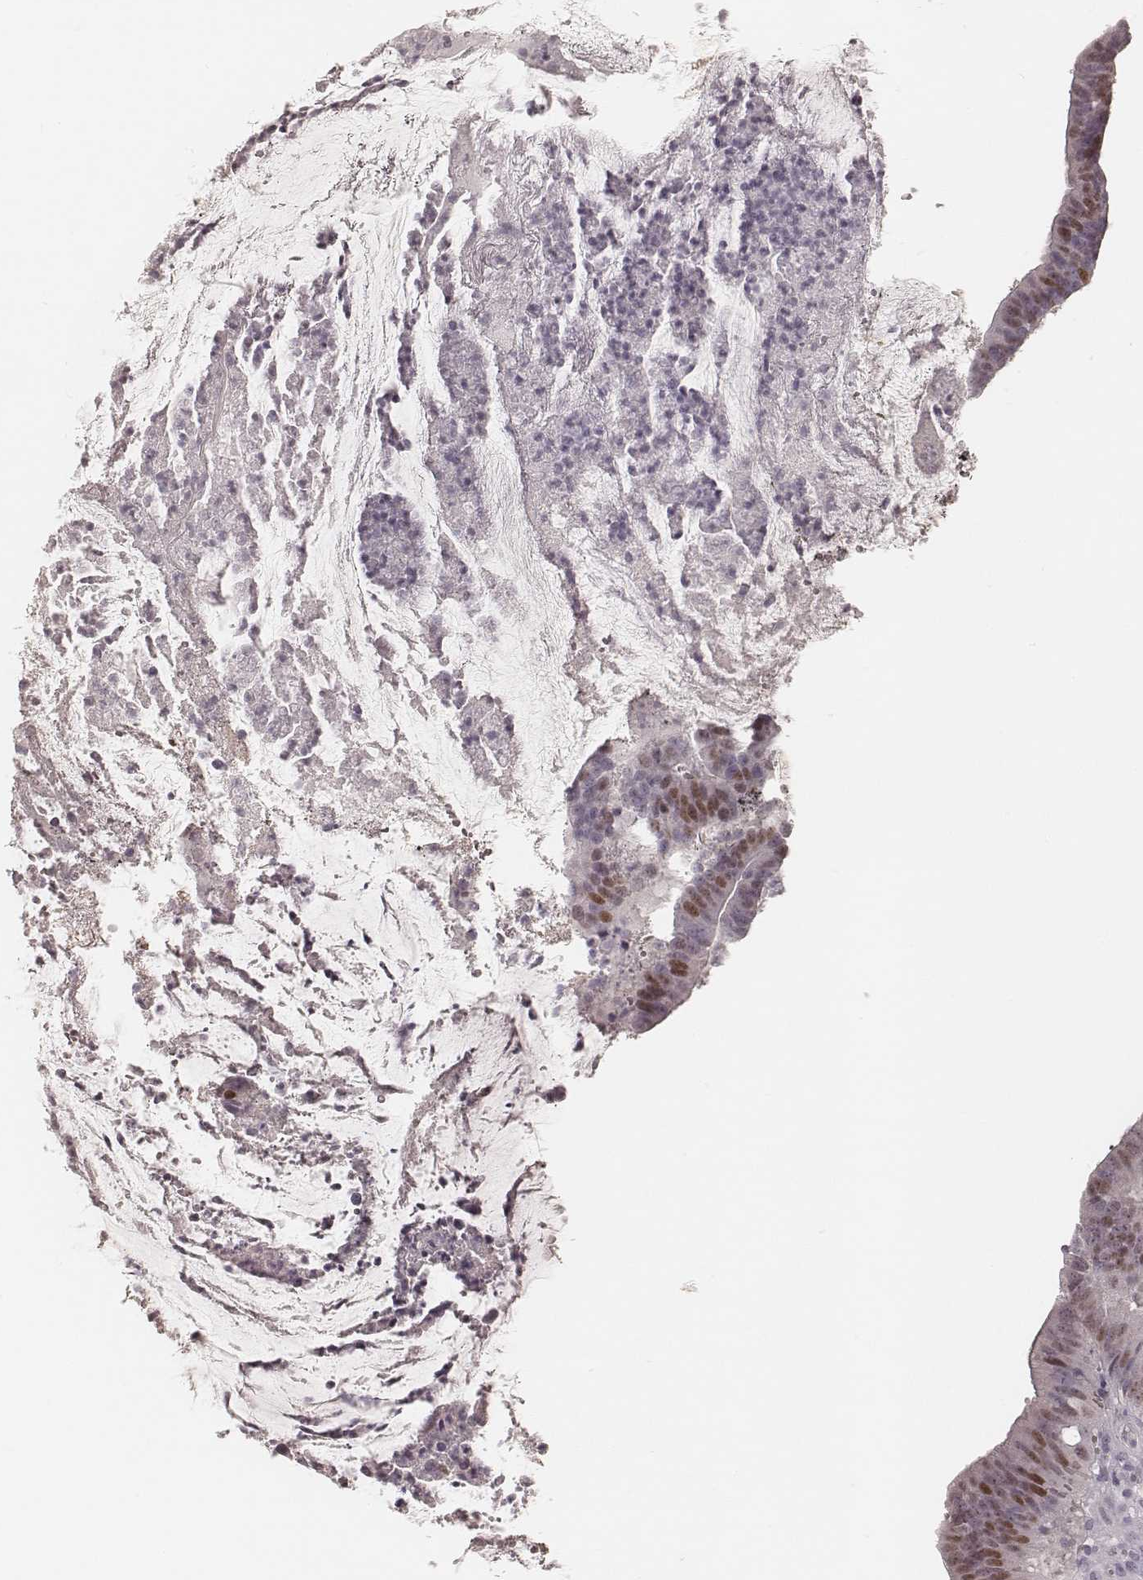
{"staining": {"intensity": "moderate", "quantity": "25%-75%", "location": "nuclear"}, "tissue": "colorectal cancer", "cell_type": "Tumor cells", "image_type": "cancer", "snomed": [{"axis": "morphology", "description": "Adenocarcinoma, NOS"}, {"axis": "topography", "description": "Colon"}], "caption": "About 25%-75% of tumor cells in human colorectal cancer reveal moderate nuclear protein staining as visualized by brown immunohistochemical staining.", "gene": "TEX37", "patient": {"sex": "female", "age": 43}}